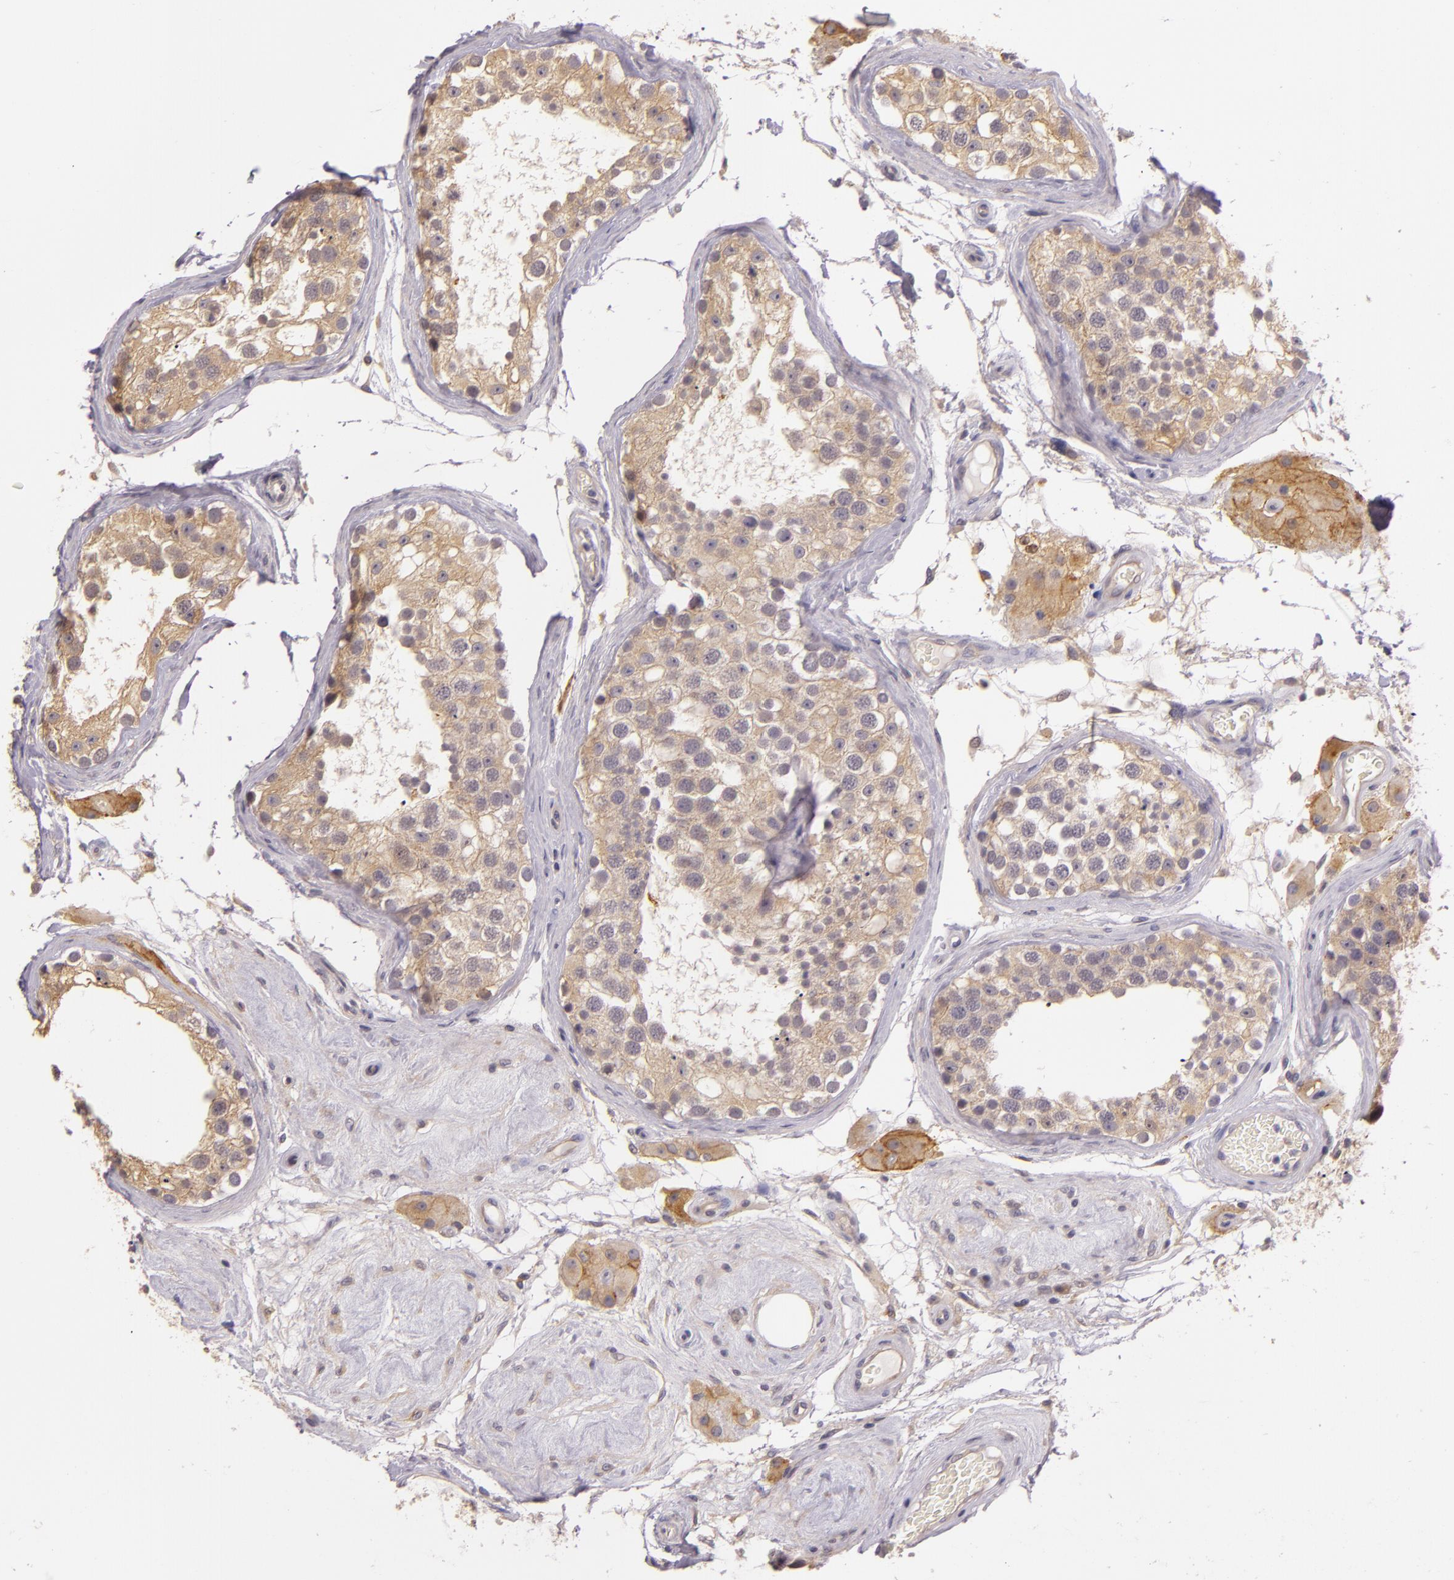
{"staining": {"intensity": "weak", "quantity": "25%-75%", "location": "cytoplasmic/membranous"}, "tissue": "testis", "cell_type": "Cells in seminiferous ducts", "image_type": "normal", "snomed": [{"axis": "morphology", "description": "Normal tissue, NOS"}, {"axis": "topography", "description": "Testis"}], "caption": "A high-resolution micrograph shows IHC staining of normal testis, which reveals weak cytoplasmic/membranous staining in about 25%-75% of cells in seminiferous ducts. Nuclei are stained in blue.", "gene": "ARMH4", "patient": {"sex": "male", "age": 68}}